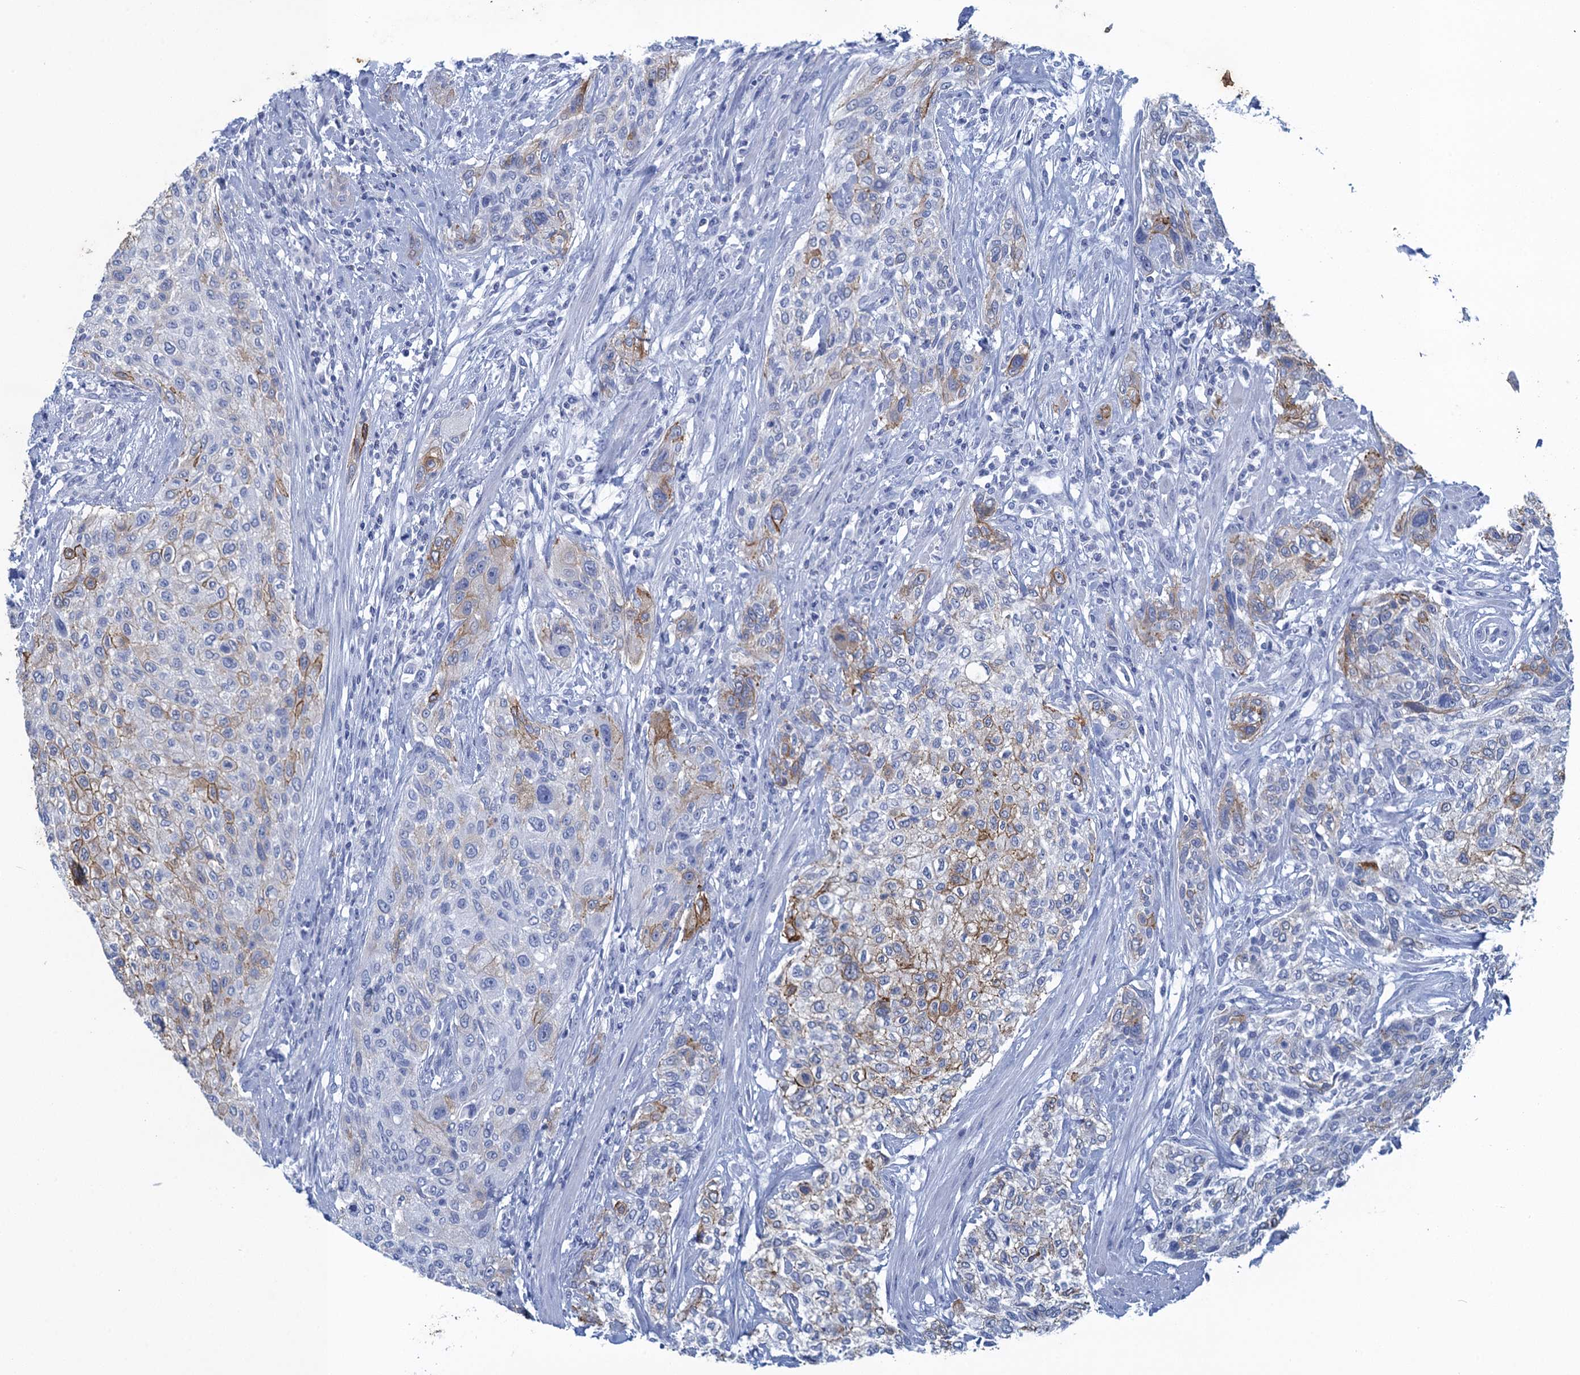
{"staining": {"intensity": "strong", "quantity": "25%-75%", "location": "cytoplasmic/membranous"}, "tissue": "urothelial cancer", "cell_type": "Tumor cells", "image_type": "cancer", "snomed": [{"axis": "morphology", "description": "Normal tissue, NOS"}, {"axis": "morphology", "description": "Urothelial carcinoma, NOS"}, {"axis": "topography", "description": "Urinary bladder"}, {"axis": "topography", "description": "Peripheral nerve tissue"}], "caption": "Human urothelial cancer stained for a protein (brown) shows strong cytoplasmic/membranous positive expression in approximately 25%-75% of tumor cells.", "gene": "SCEL", "patient": {"sex": "male", "age": 35}}